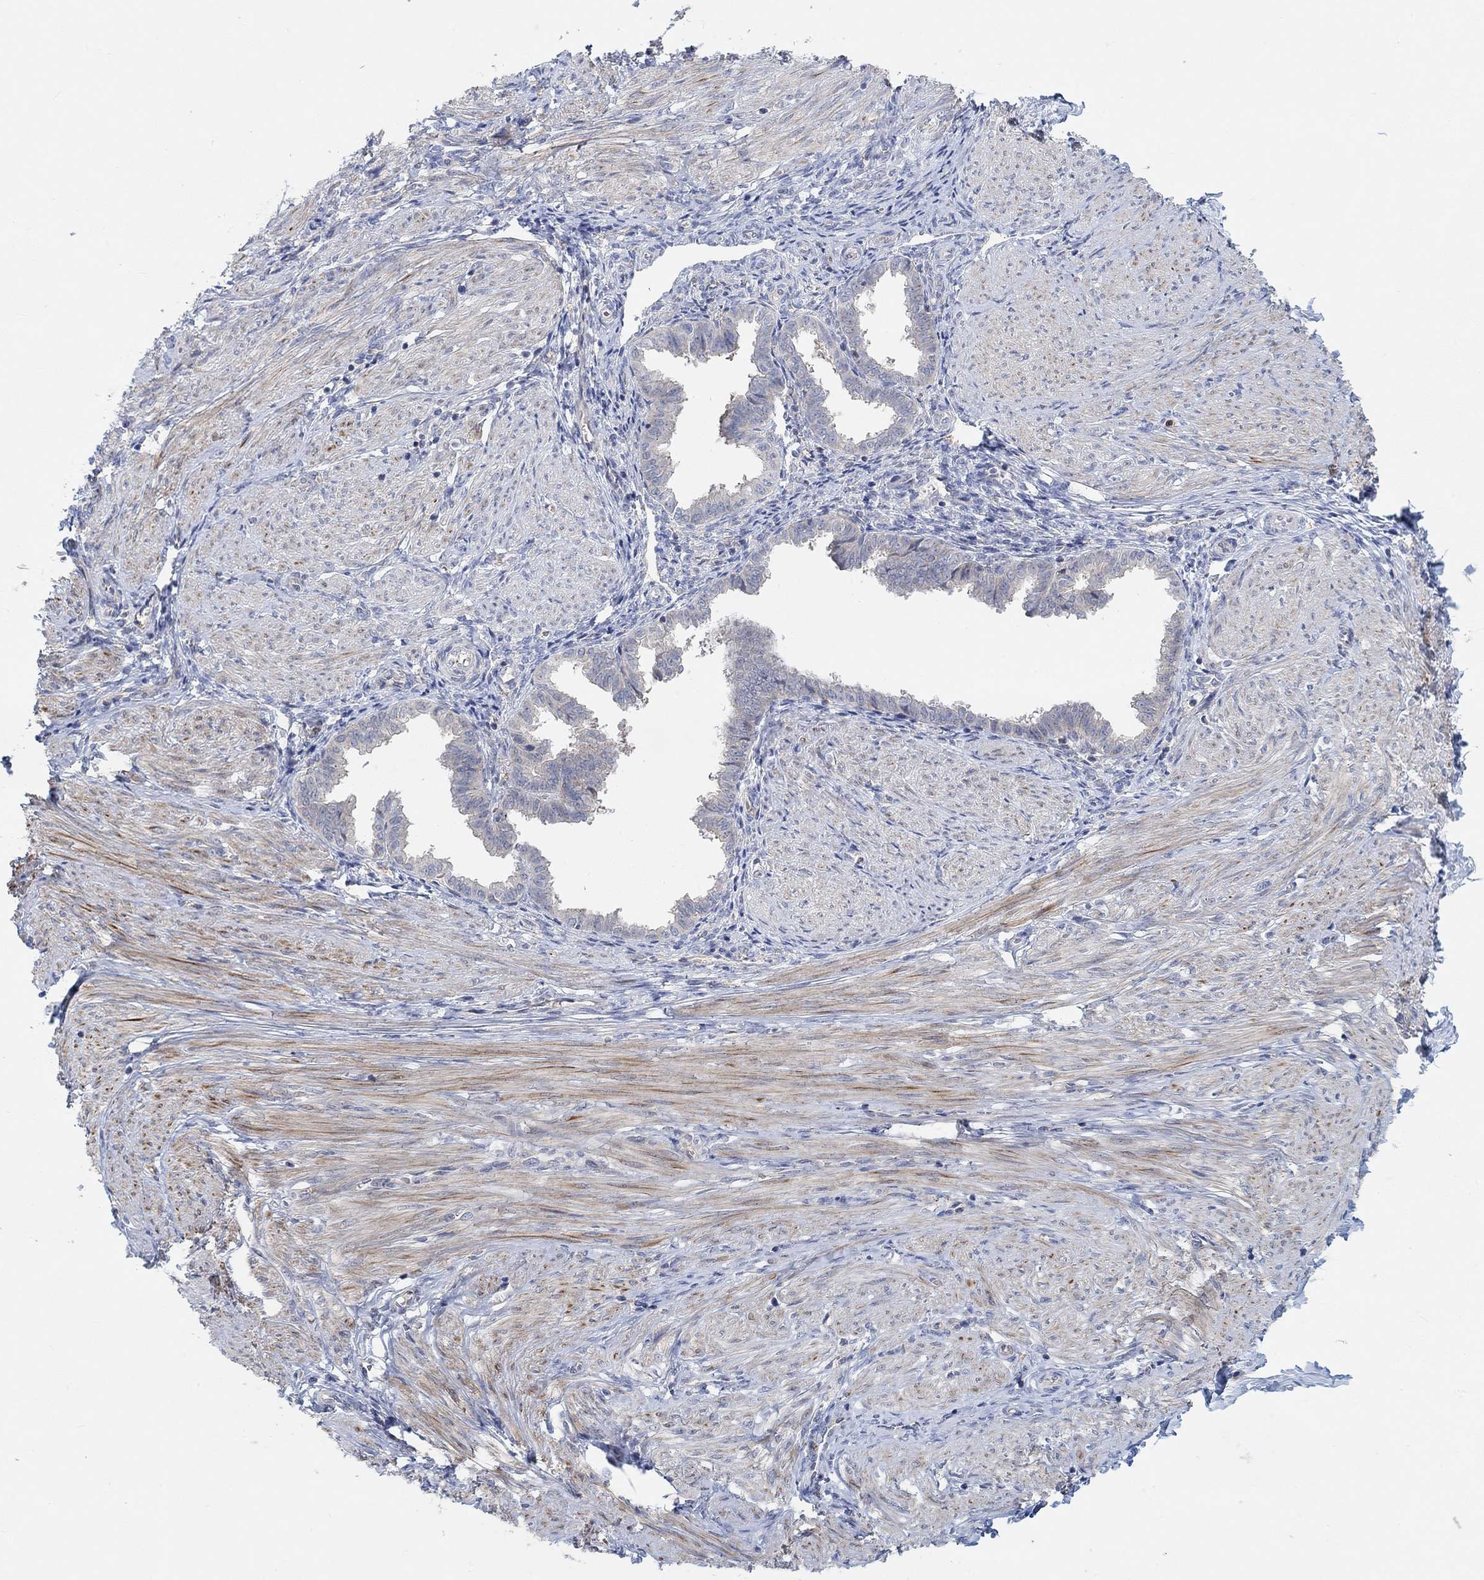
{"staining": {"intensity": "negative", "quantity": "none", "location": "none"}, "tissue": "endometrium", "cell_type": "Cells in endometrial stroma", "image_type": "normal", "snomed": [{"axis": "morphology", "description": "Normal tissue, NOS"}, {"axis": "topography", "description": "Endometrium"}], "caption": "Immunohistochemistry of unremarkable human endometrium demonstrates no expression in cells in endometrial stroma. (DAB IHC, high magnification).", "gene": "PMFBP1", "patient": {"sex": "female", "age": 37}}